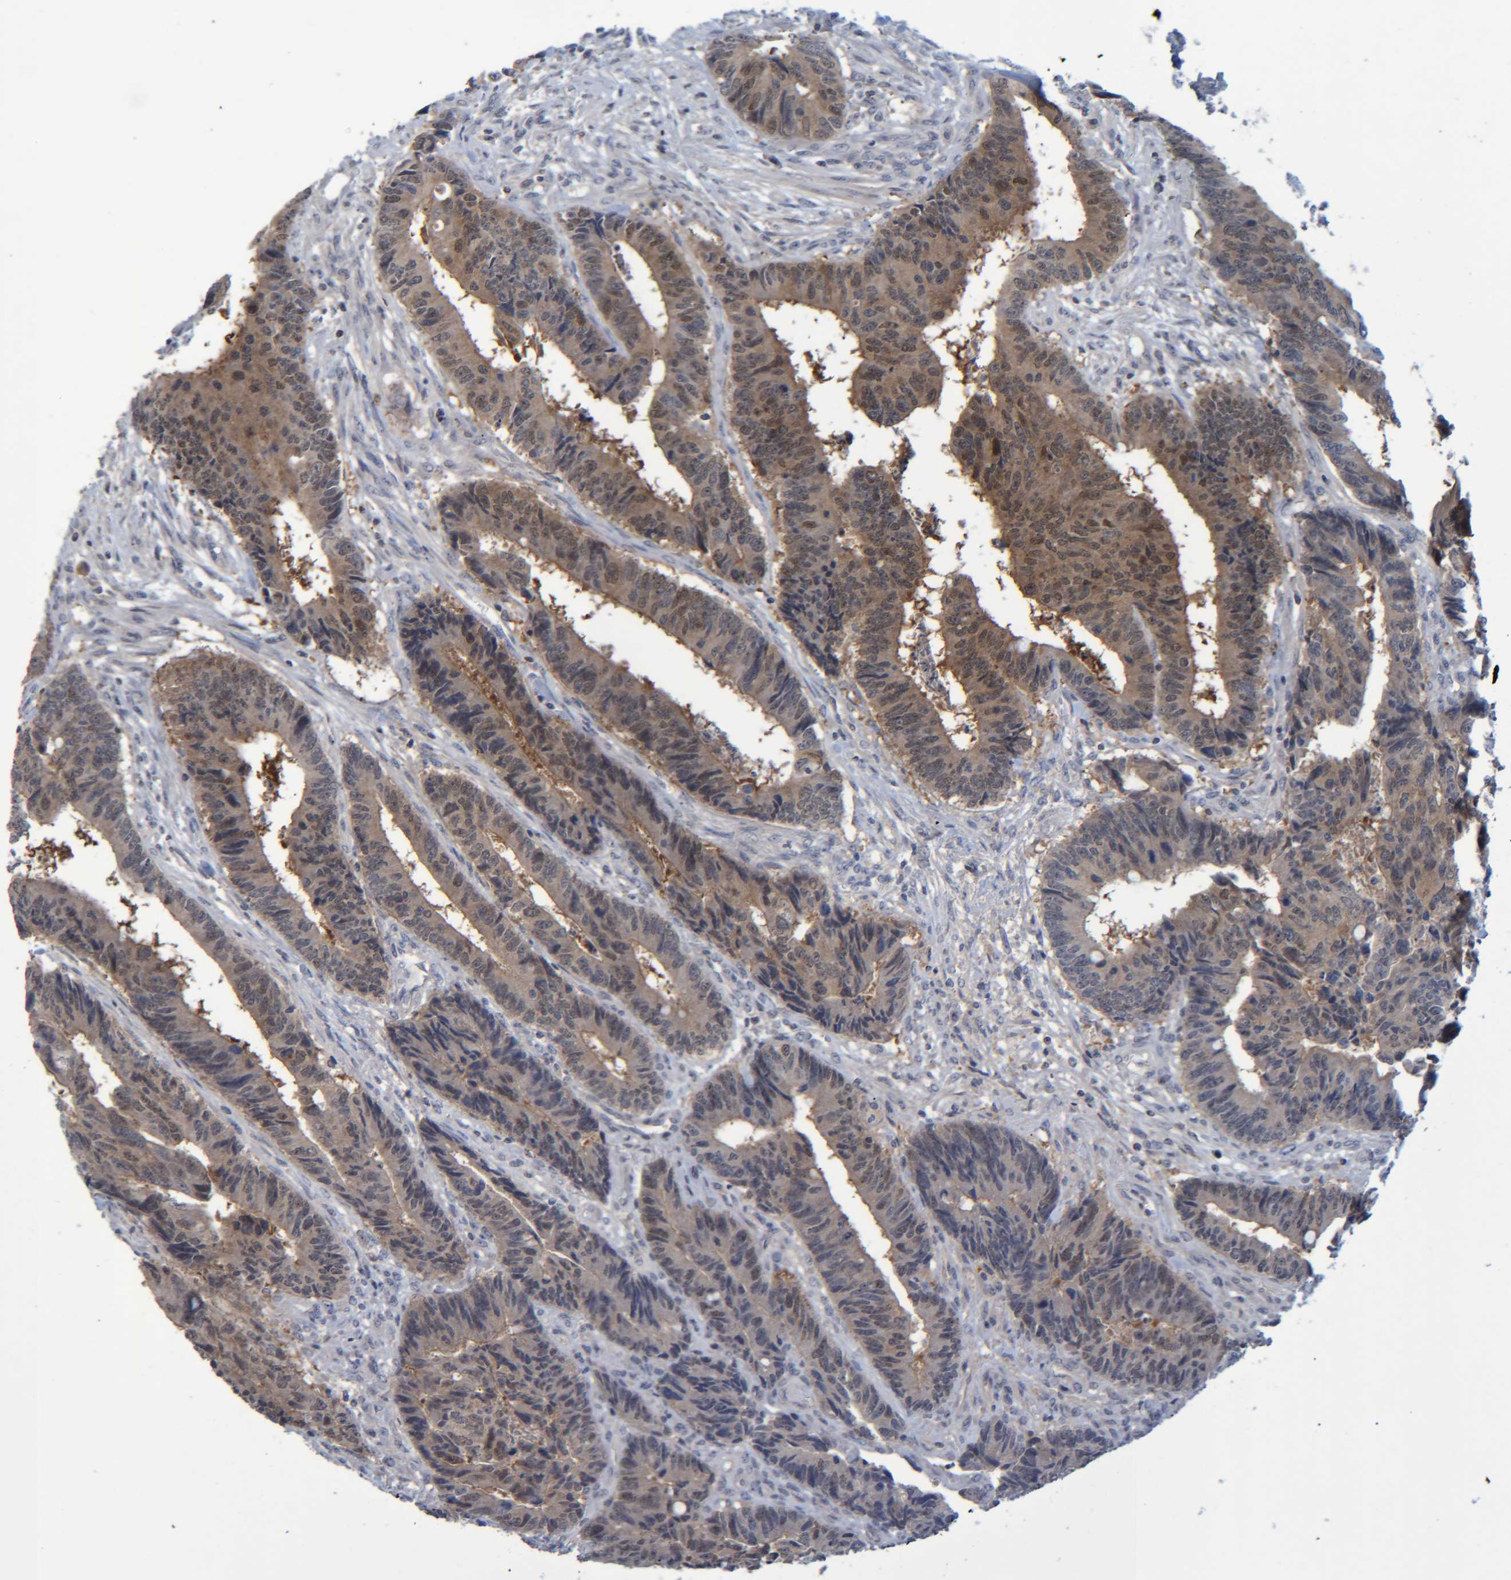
{"staining": {"intensity": "moderate", "quantity": "25%-75%", "location": "cytoplasmic/membranous"}, "tissue": "colorectal cancer", "cell_type": "Tumor cells", "image_type": "cancer", "snomed": [{"axis": "morphology", "description": "Adenocarcinoma, NOS"}, {"axis": "topography", "description": "Rectum"}], "caption": "A micrograph of human colorectal cancer stained for a protein shows moderate cytoplasmic/membranous brown staining in tumor cells.", "gene": "PCYT2", "patient": {"sex": "male", "age": 84}}